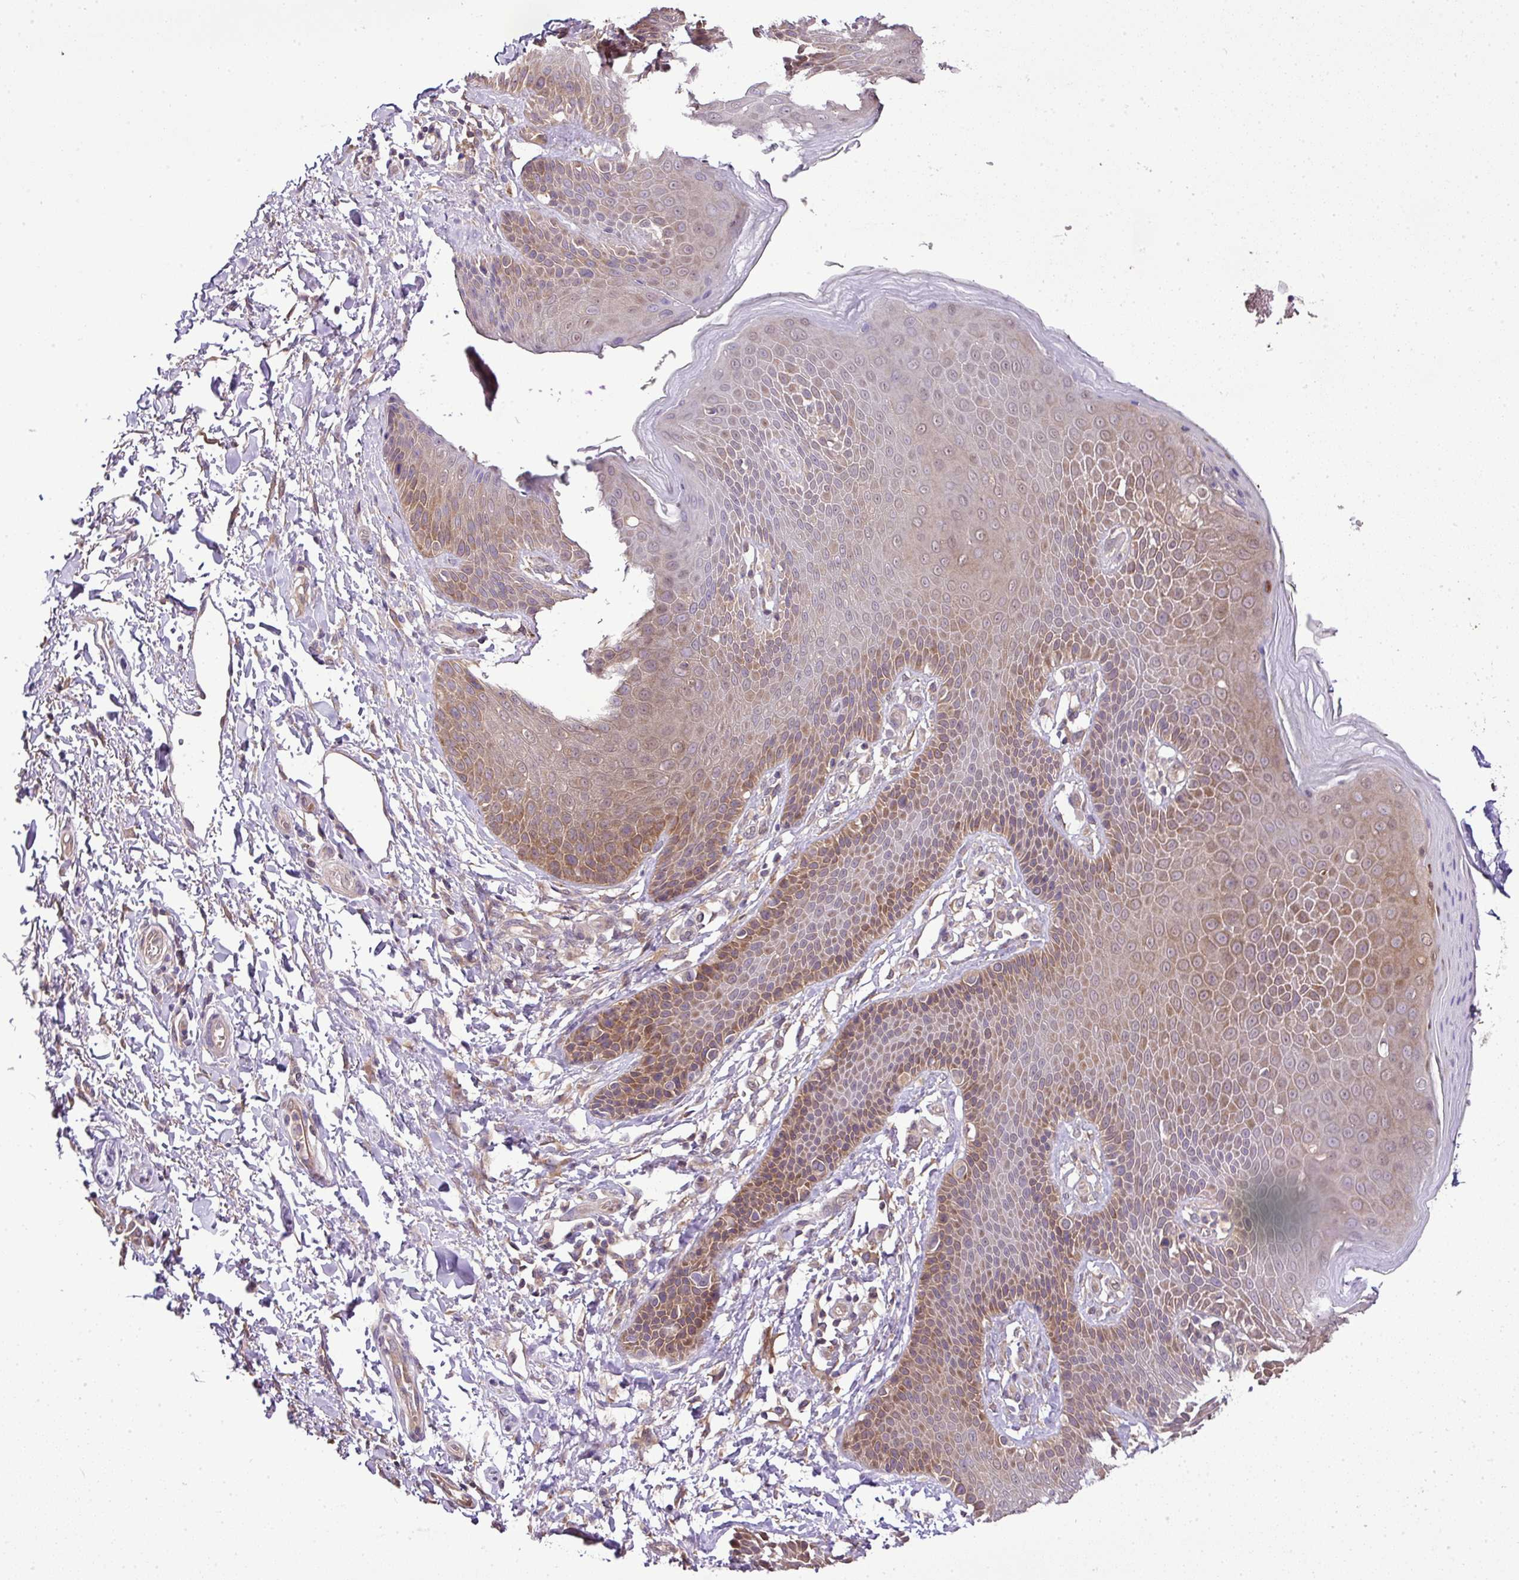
{"staining": {"intensity": "moderate", "quantity": "25%-75%", "location": "cytoplasmic/membranous"}, "tissue": "skin", "cell_type": "Epidermal cells", "image_type": "normal", "snomed": [{"axis": "morphology", "description": "Normal tissue, NOS"}, {"axis": "topography", "description": "Peripheral nerve tissue"}], "caption": "The histopathology image reveals staining of benign skin, revealing moderate cytoplasmic/membranous protein expression (brown color) within epidermal cells.", "gene": "TMEM107", "patient": {"sex": "male", "age": 51}}